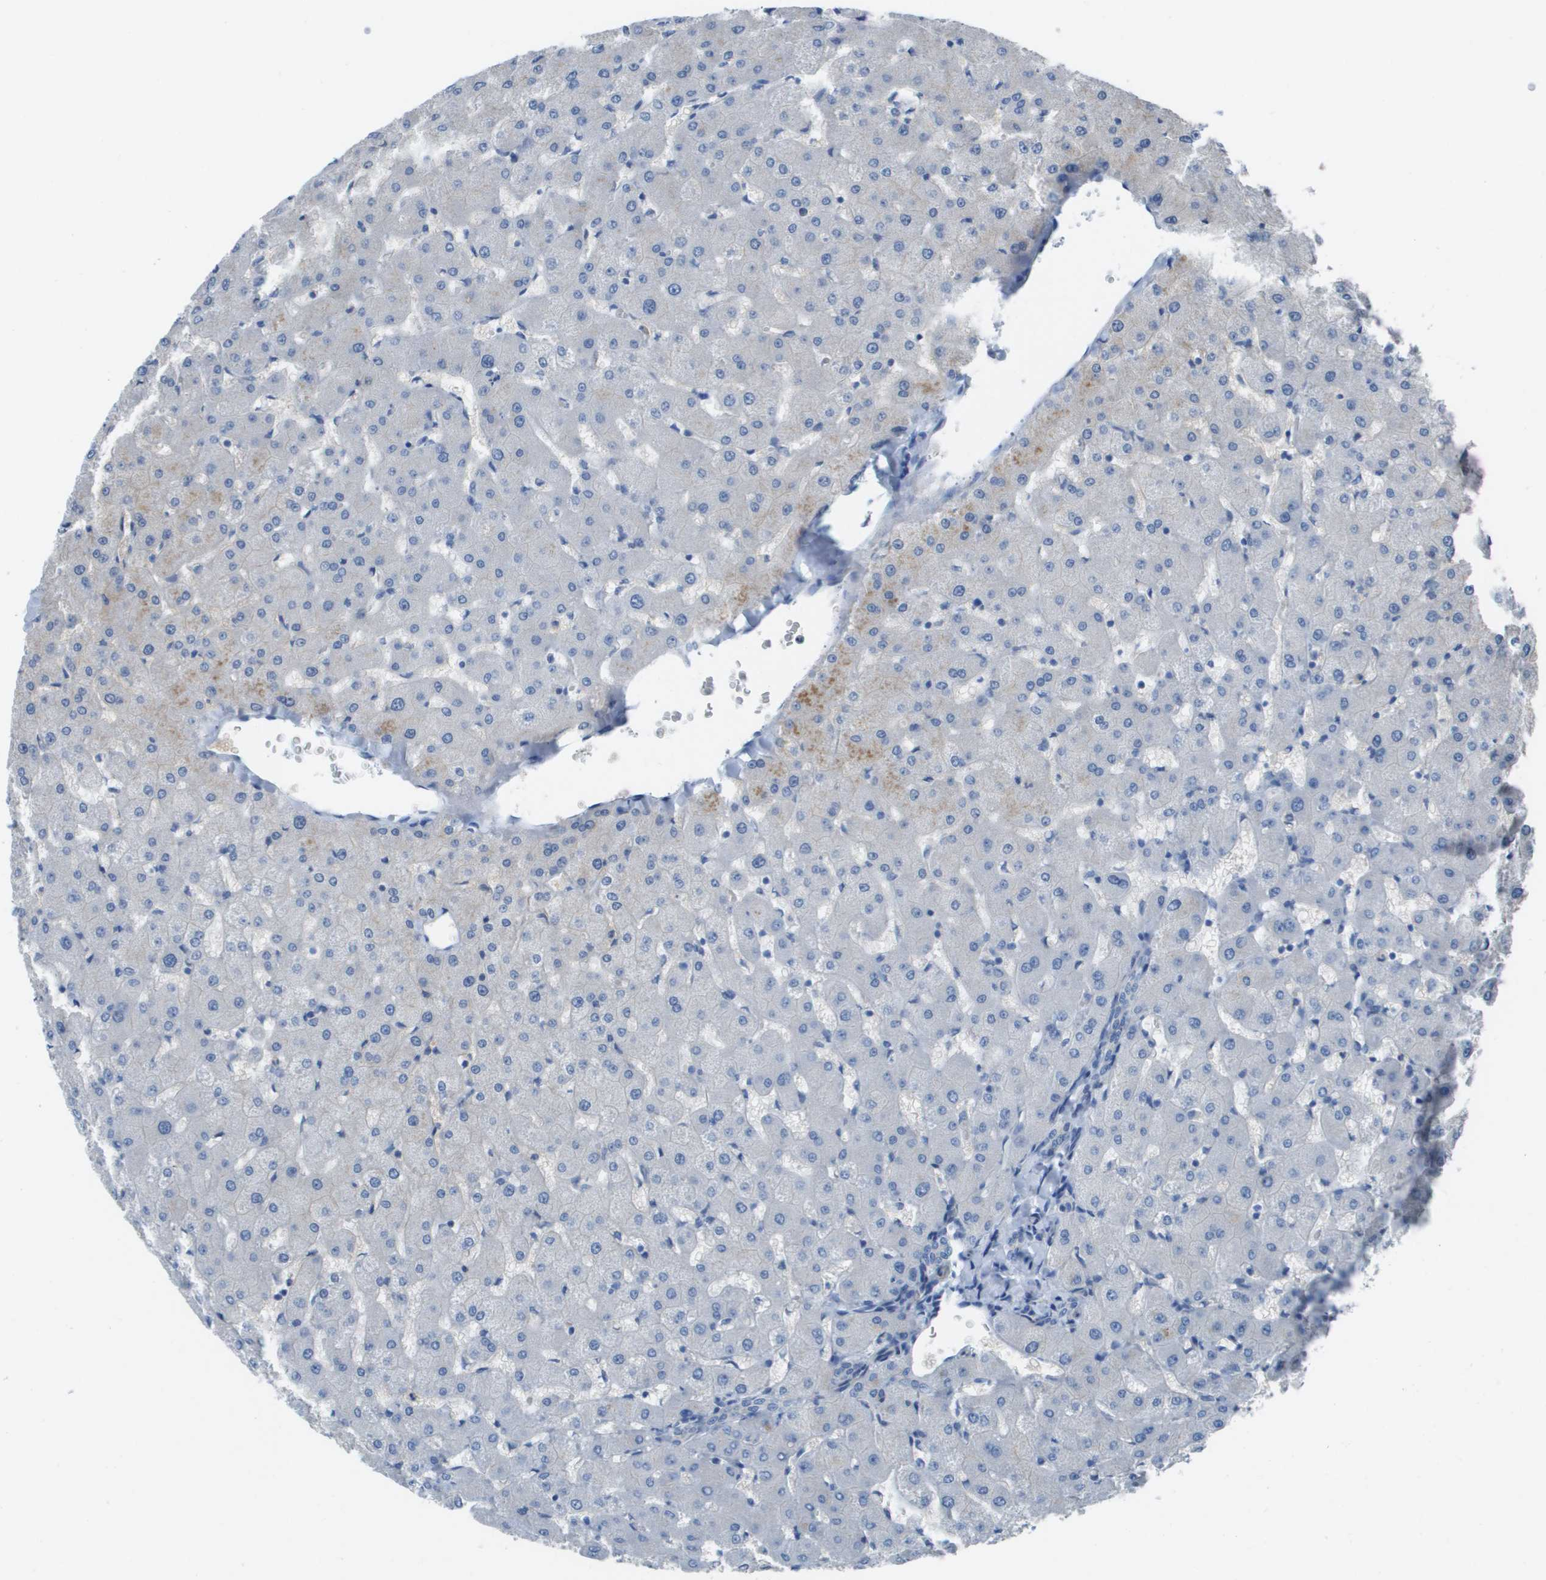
{"staining": {"intensity": "weak", "quantity": "<25%", "location": "cytoplasmic/membranous"}, "tissue": "liver", "cell_type": "Cholangiocytes", "image_type": "normal", "snomed": [{"axis": "morphology", "description": "Normal tissue, NOS"}, {"axis": "topography", "description": "Liver"}], "caption": "Immunohistochemistry micrograph of benign liver: liver stained with DAB (3,3'-diaminobenzidine) demonstrates no significant protein expression in cholangiocytes.", "gene": "CD46", "patient": {"sex": "female", "age": 63}}